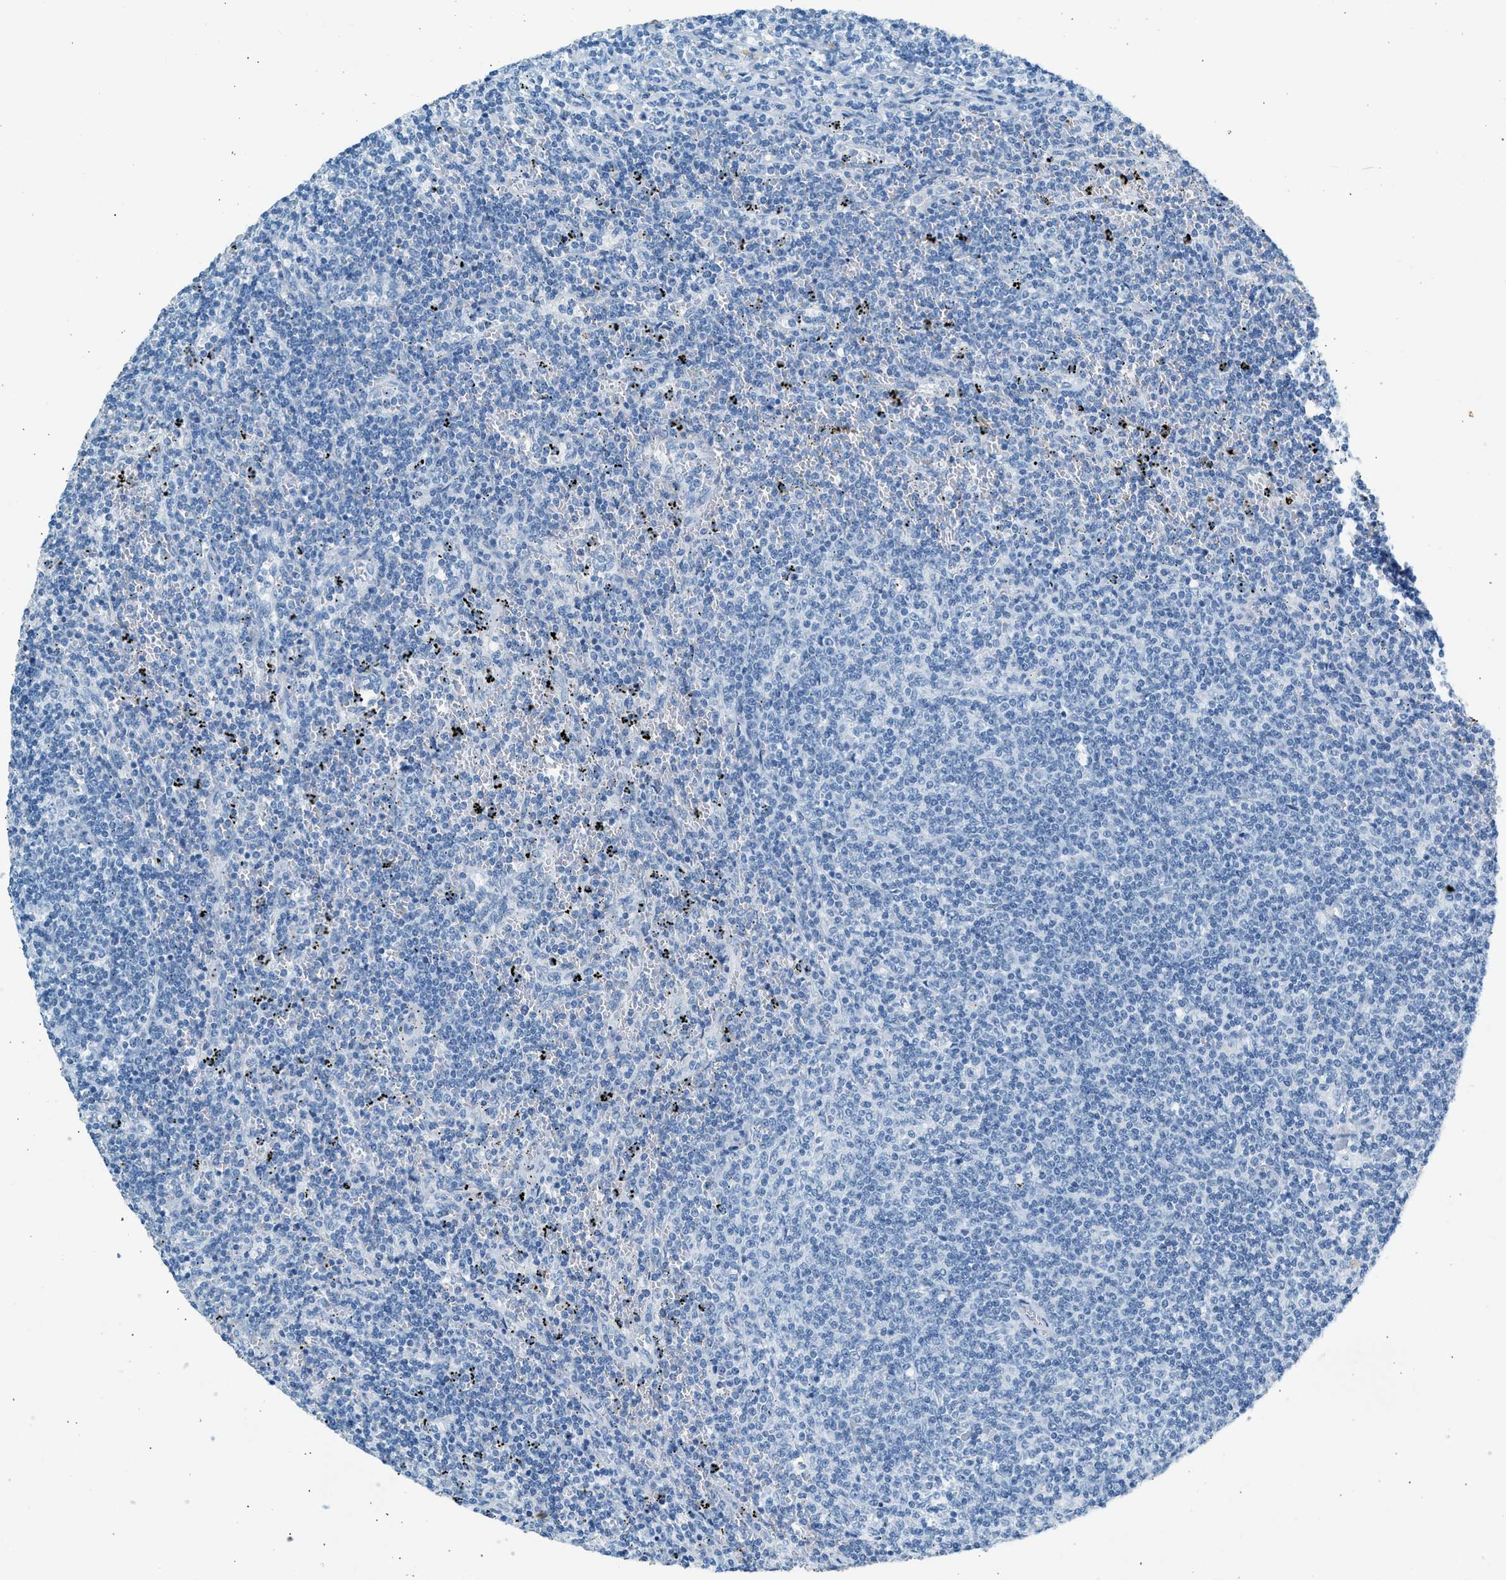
{"staining": {"intensity": "negative", "quantity": "none", "location": "none"}, "tissue": "lymphoma", "cell_type": "Tumor cells", "image_type": "cancer", "snomed": [{"axis": "morphology", "description": "Malignant lymphoma, non-Hodgkin's type, Low grade"}, {"axis": "topography", "description": "Spleen"}], "caption": "A micrograph of low-grade malignant lymphoma, non-Hodgkin's type stained for a protein shows no brown staining in tumor cells.", "gene": "HHATL", "patient": {"sex": "female", "age": 50}}